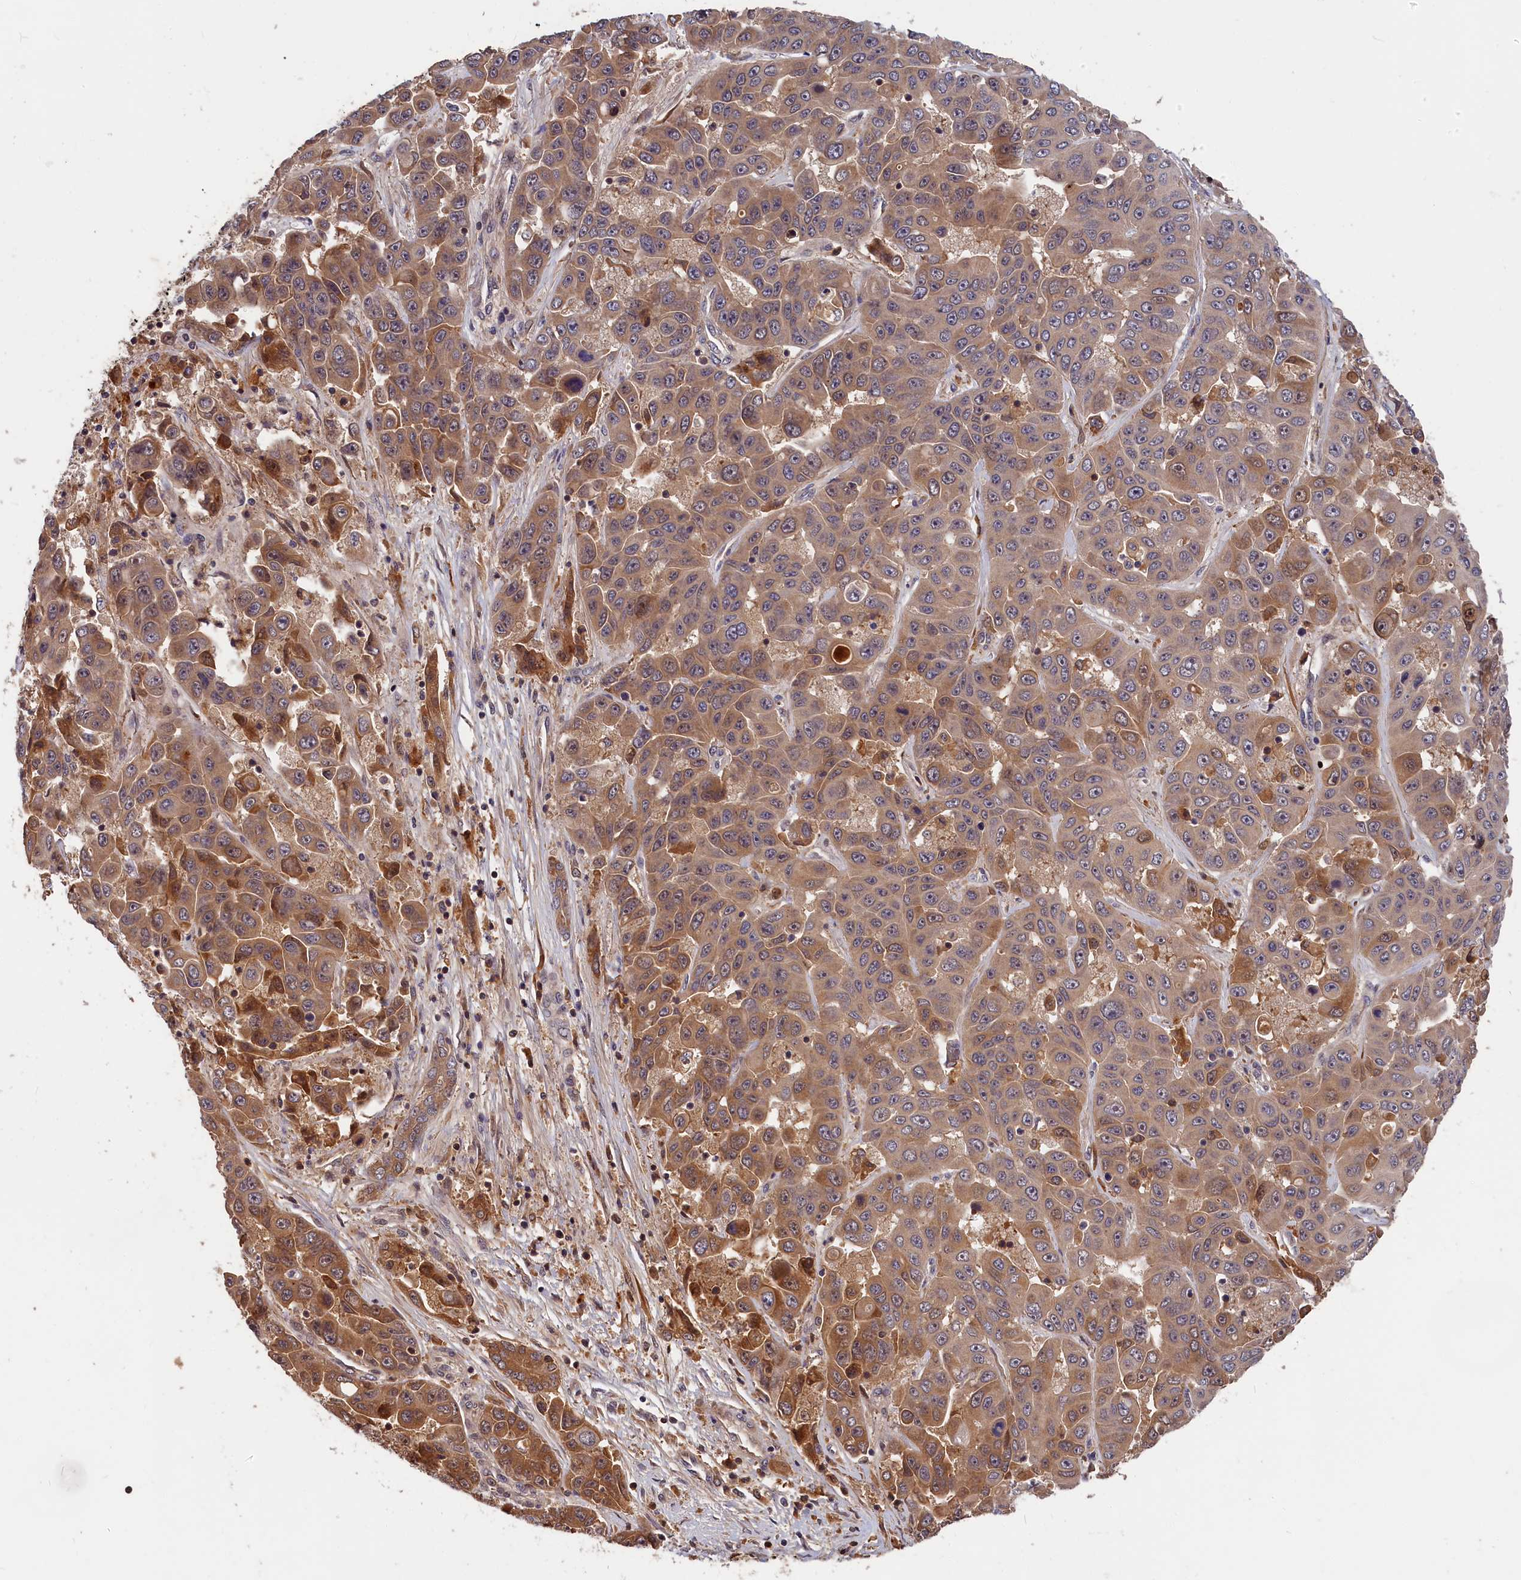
{"staining": {"intensity": "moderate", "quantity": "25%-75%", "location": "cytoplasmic/membranous"}, "tissue": "liver cancer", "cell_type": "Tumor cells", "image_type": "cancer", "snomed": [{"axis": "morphology", "description": "Cholangiocarcinoma"}, {"axis": "topography", "description": "Liver"}], "caption": "Cholangiocarcinoma (liver) stained for a protein exhibits moderate cytoplasmic/membranous positivity in tumor cells. The staining was performed using DAB (3,3'-diaminobenzidine) to visualize the protein expression in brown, while the nuclei were stained in blue with hematoxylin (Magnification: 20x).", "gene": "ITIH1", "patient": {"sex": "female", "age": 52}}